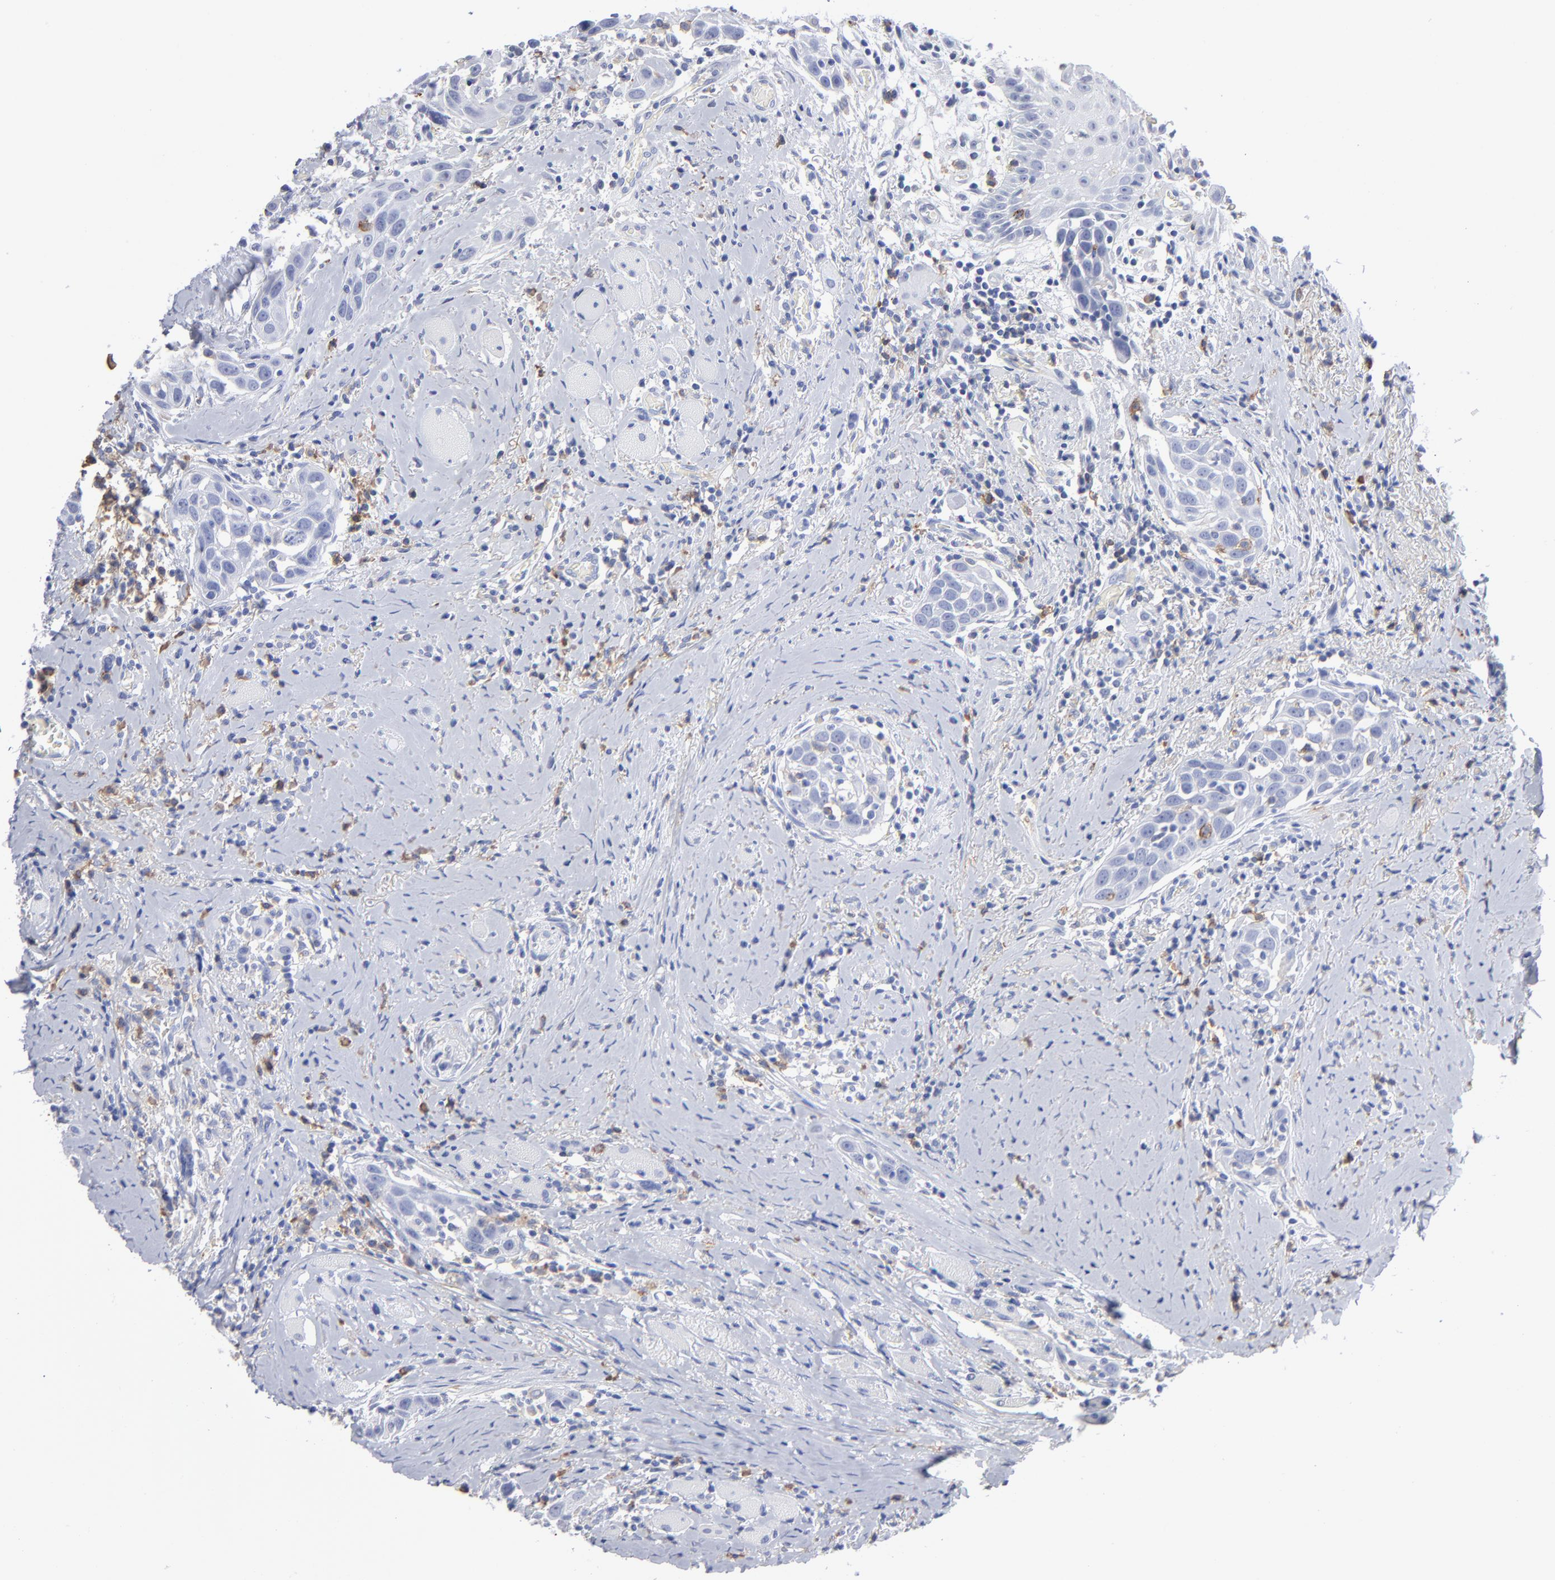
{"staining": {"intensity": "negative", "quantity": "none", "location": "none"}, "tissue": "head and neck cancer", "cell_type": "Tumor cells", "image_type": "cancer", "snomed": [{"axis": "morphology", "description": "Squamous cell carcinoma, NOS"}, {"axis": "topography", "description": "Oral tissue"}, {"axis": "topography", "description": "Head-Neck"}], "caption": "The image exhibits no significant positivity in tumor cells of head and neck cancer.", "gene": "LAT2", "patient": {"sex": "female", "age": 50}}